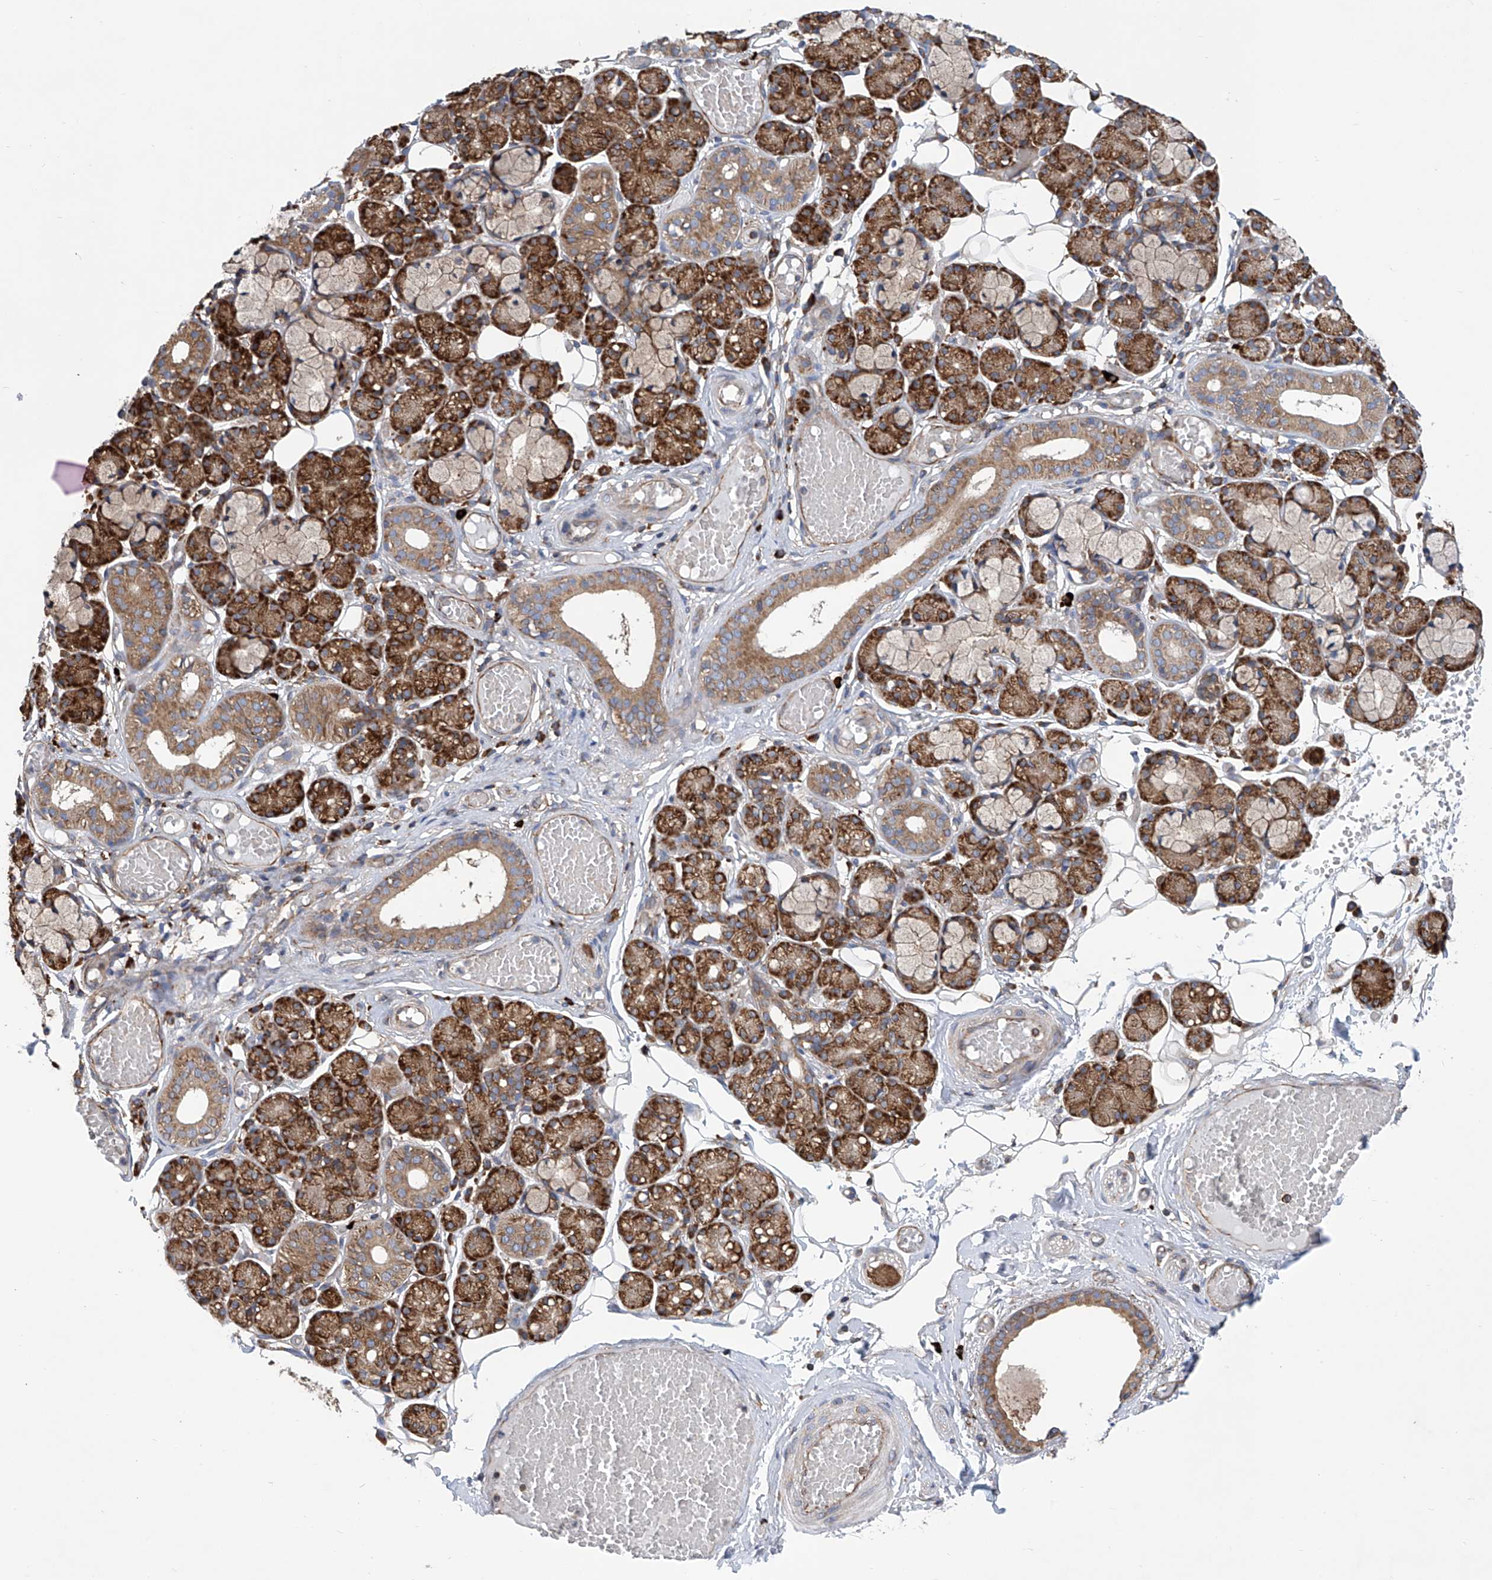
{"staining": {"intensity": "strong", "quantity": ">75%", "location": "cytoplasmic/membranous"}, "tissue": "salivary gland", "cell_type": "Glandular cells", "image_type": "normal", "snomed": [{"axis": "morphology", "description": "Normal tissue, NOS"}, {"axis": "topography", "description": "Salivary gland"}], "caption": "Glandular cells show high levels of strong cytoplasmic/membranous expression in about >75% of cells in unremarkable salivary gland.", "gene": "SENP2", "patient": {"sex": "male", "age": 63}}